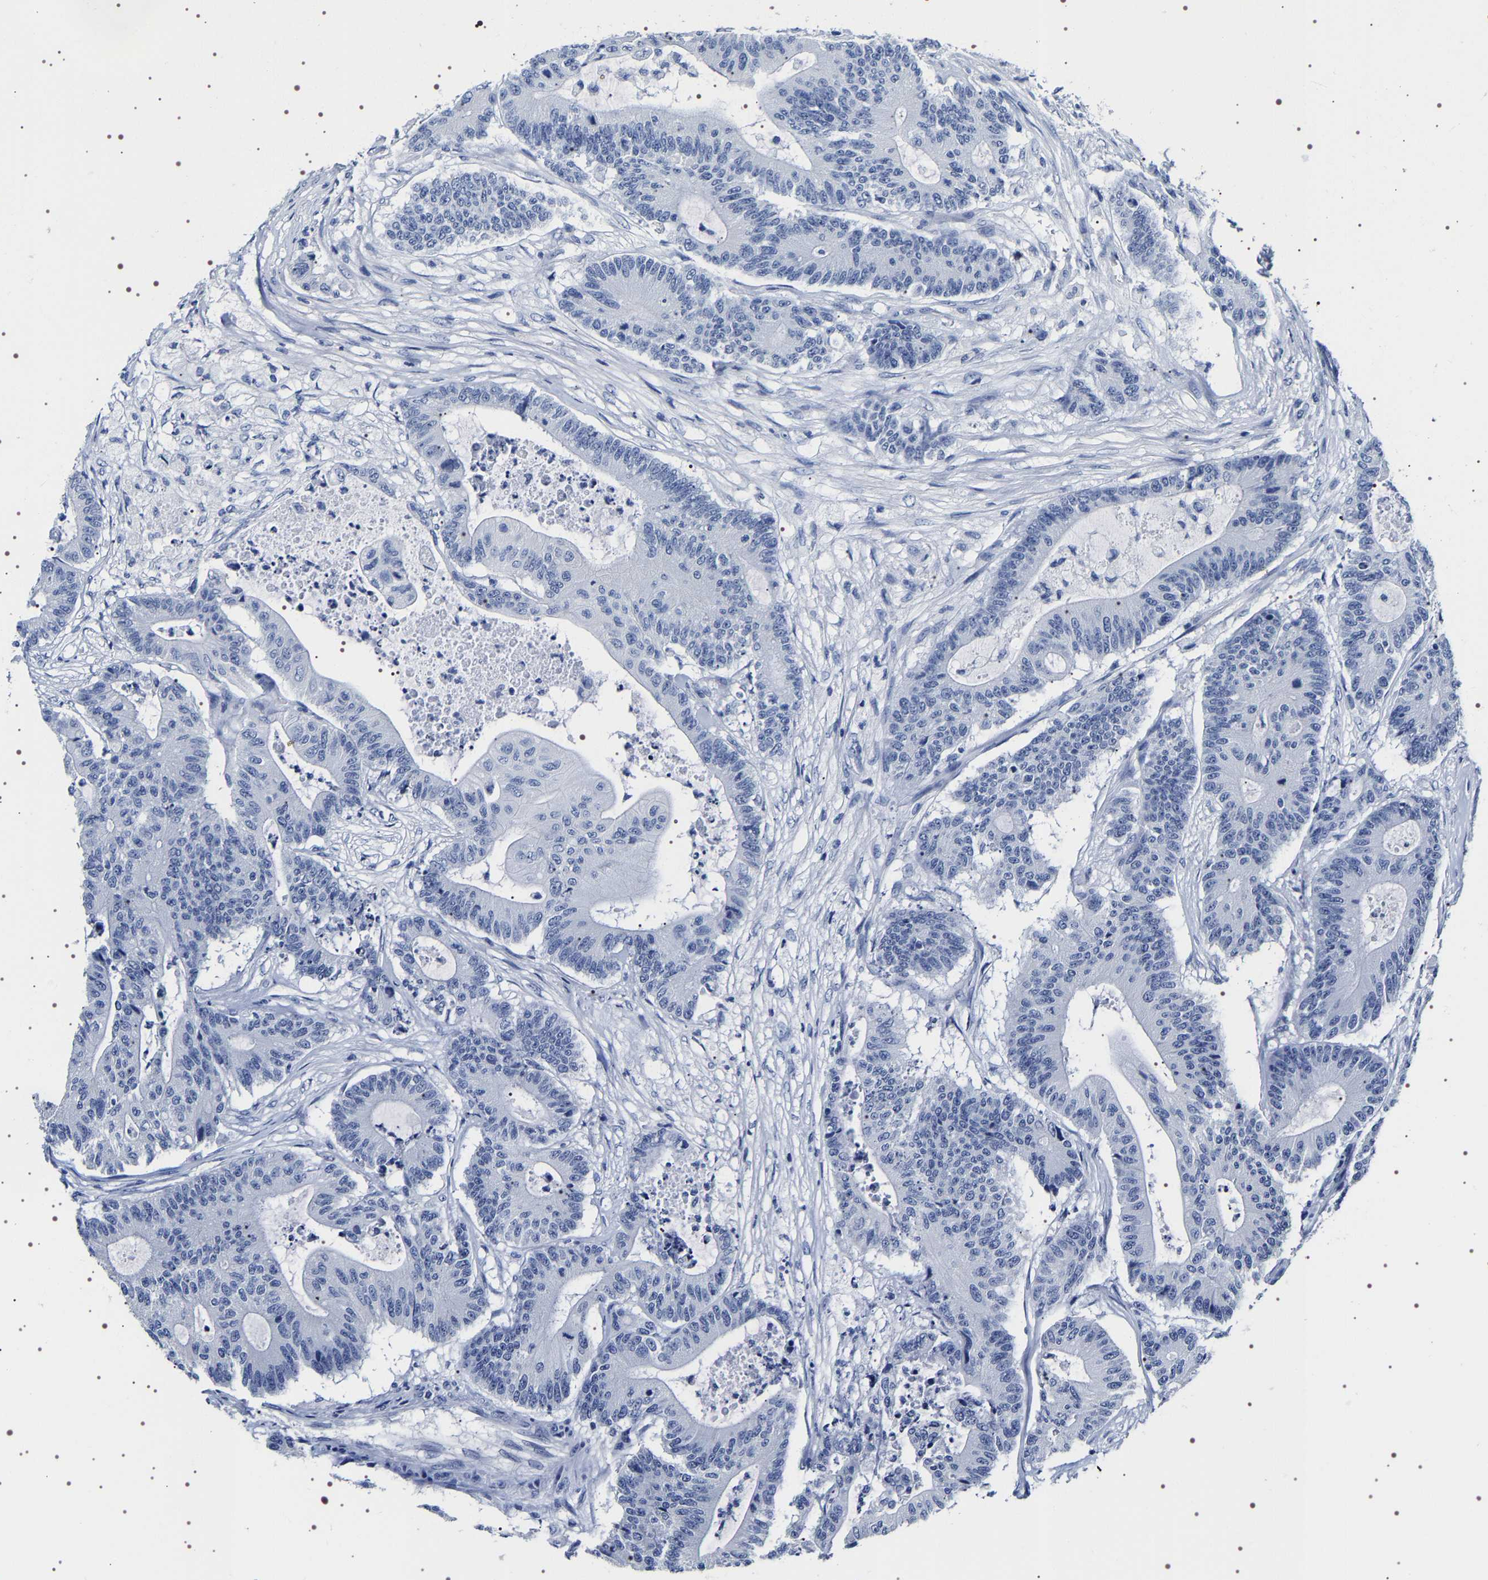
{"staining": {"intensity": "negative", "quantity": "none", "location": "none"}, "tissue": "colorectal cancer", "cell_type": "Tumor cells", "image_type": "cancer", "snomed": [{"axis": "morphology", "description": "Adenocarcinoma, NOS"}, {"axis": "topography", "description": "Colon"}], "caption": "Immunohistochemistry (IHC) of human colorectal cancer exhibits no positivity in tumor cells. Nuclei are stained in blue.", "gene": "UBQLN3", "patient": {"sex": "female", "age": 84}}